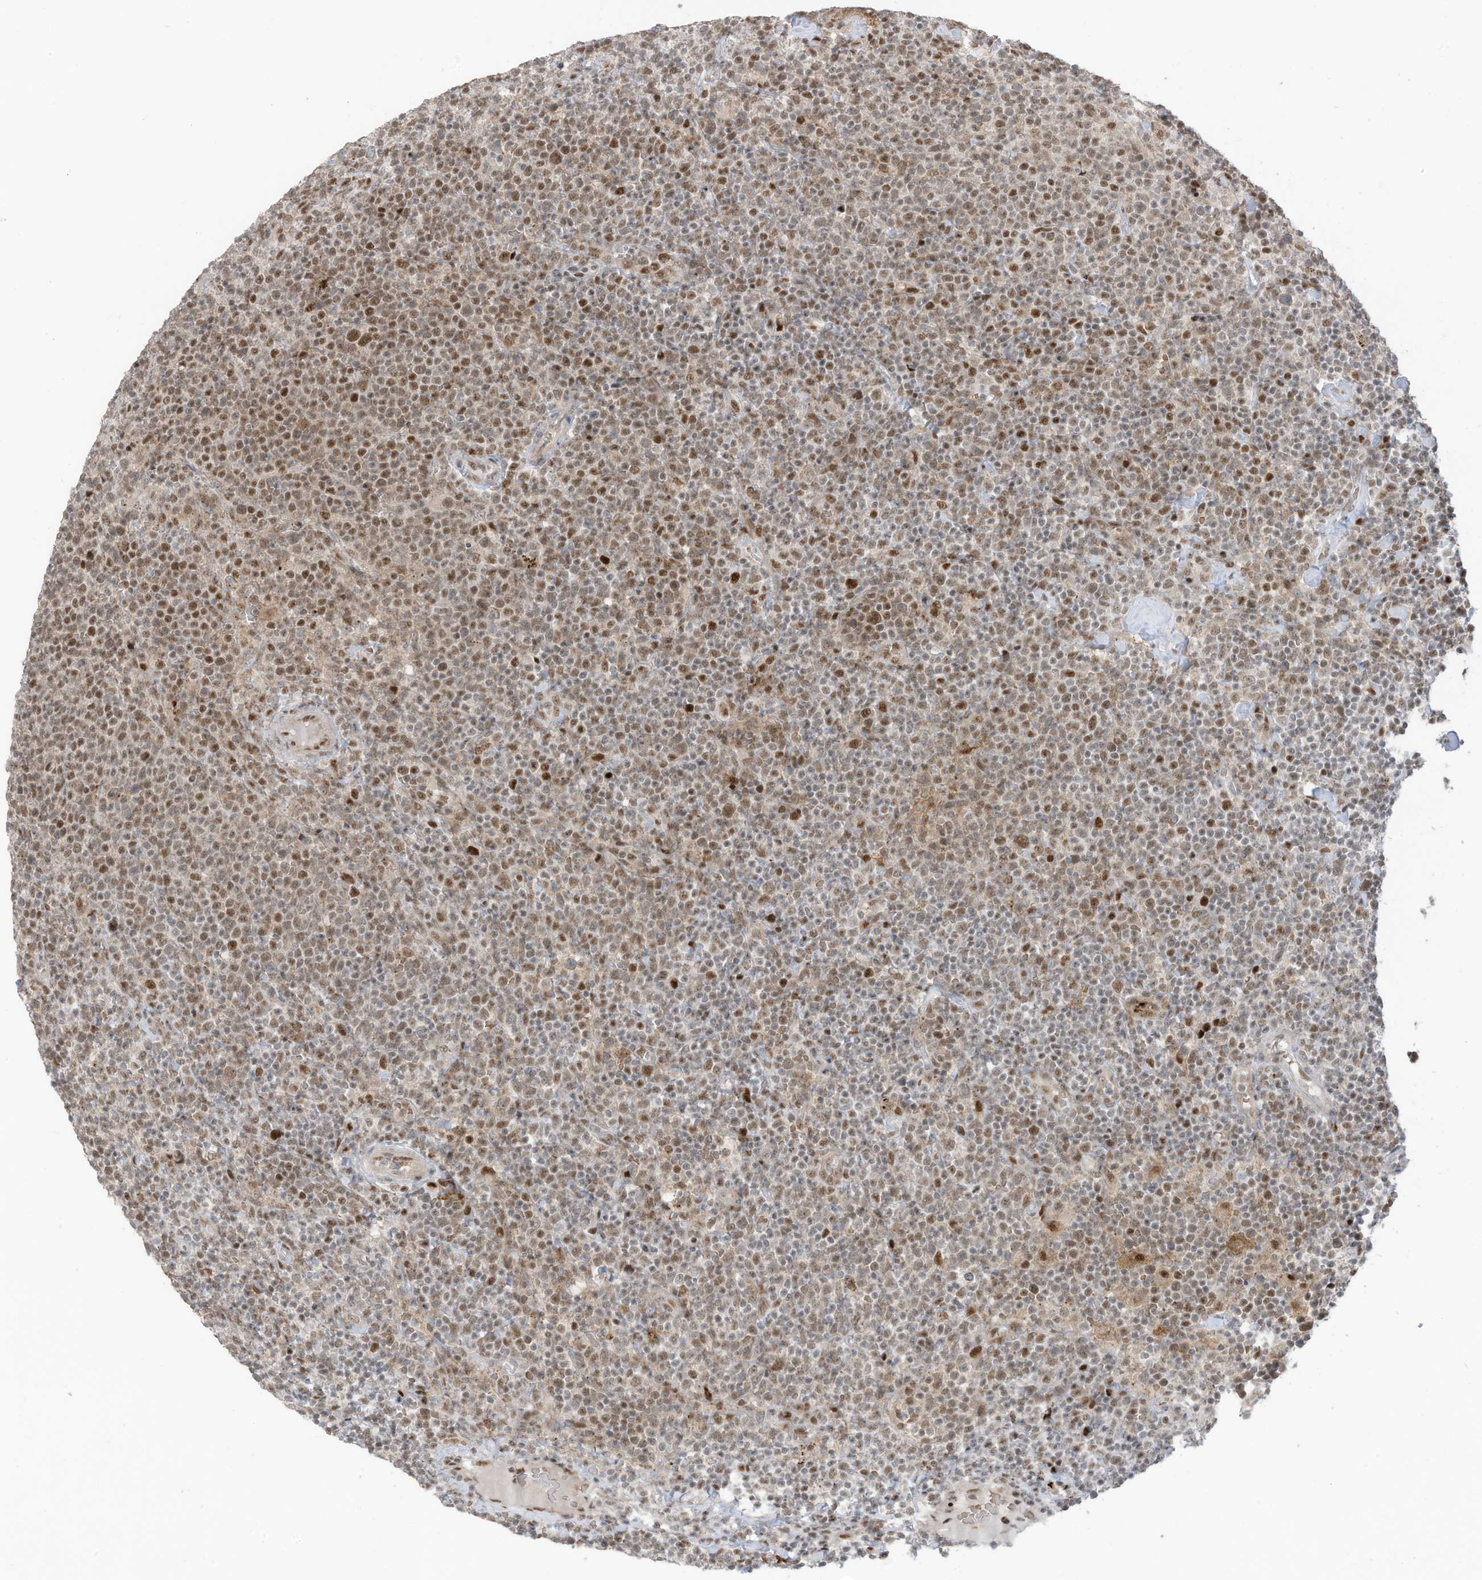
{"staining": {"intensity": "moderate", "quantity": ">75%", "location": "nuclear"}, "tissue": "lymphoma", "cell_type": "Tumor cells", "image_type": "cancer", "snomed": [{"axis": "morphology", "description": "Malignant lymphoma, non-Hodgkin's type, High grade"}, {"axis": "topography", "description": "Lymph node"}], "caption": "This is a micrograph of IHC staining of lymphoma, which shows moderate staining in the nuclear of tumor cells.", "gene": "ZCWPW2", "patient": {"sex": "male", "age": 61}}